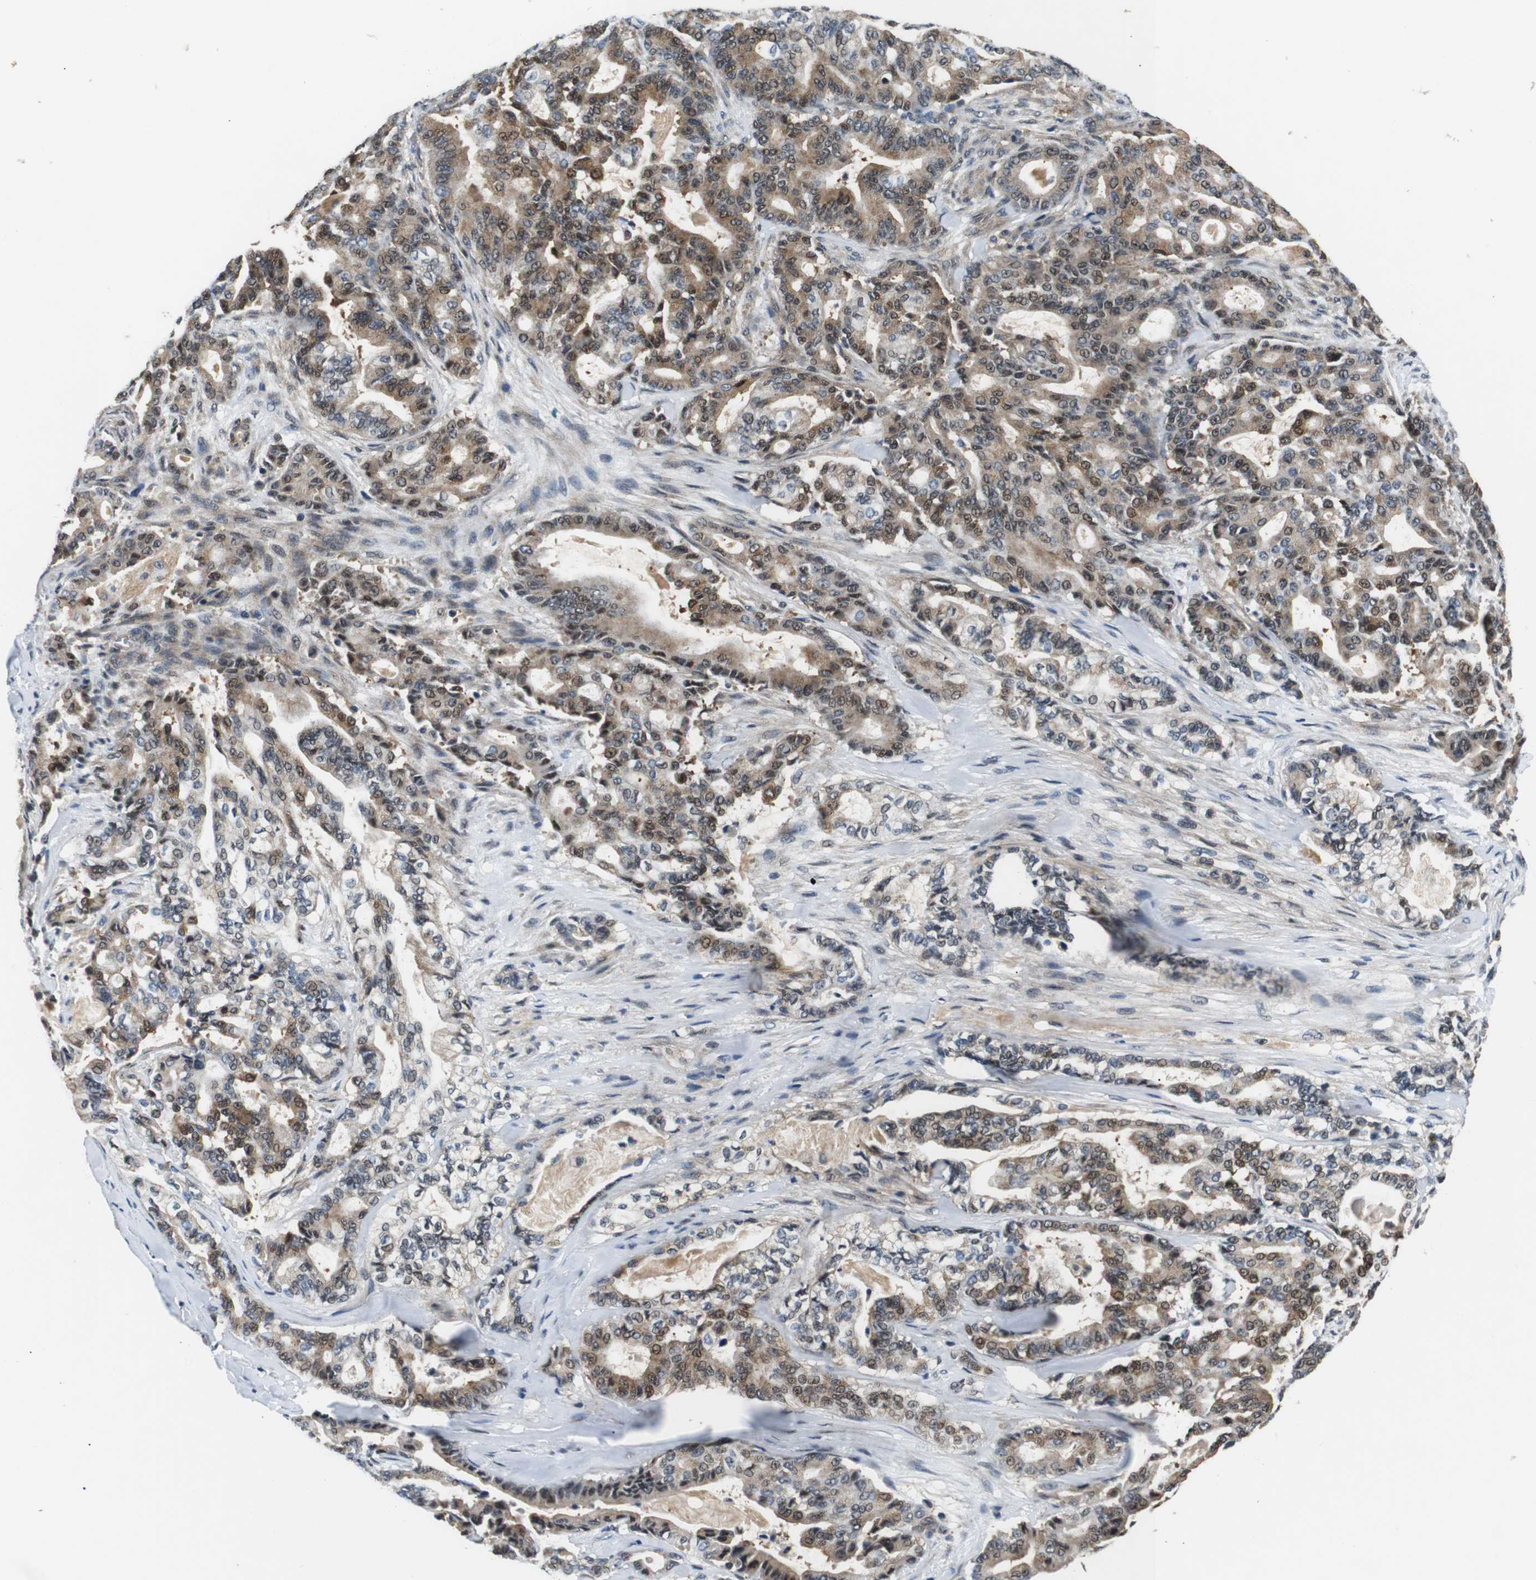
{"staining": {"intensity": "moderate", "quantity": ">75%", "location": "cytoplasmic/membranous,nuclear"}, "tissue": "pancreatic cancer", "cell_type": "Tumor cells", "image_type": "cancer", "snomed": [{"axis": "morphology", "description": "Adenocarcinoma, NOS"}, {"axis": "topography", "description": "Pancreas"}], "caption": "Immunohistochemistry (IHC) micrograph of neoplastic tissue: pancreatic cancer (adenocarcinoma) stained using immunohistochemistry displays medium levels of moderate protein expression localized specifically in the cytoplasmic/membranous and nuclear of tumor cells, appearing as a cytoplasmic/membranous and nuclear brown color.", "gene": "SKP1", "patient": {"sex": "male", "age": 63}}